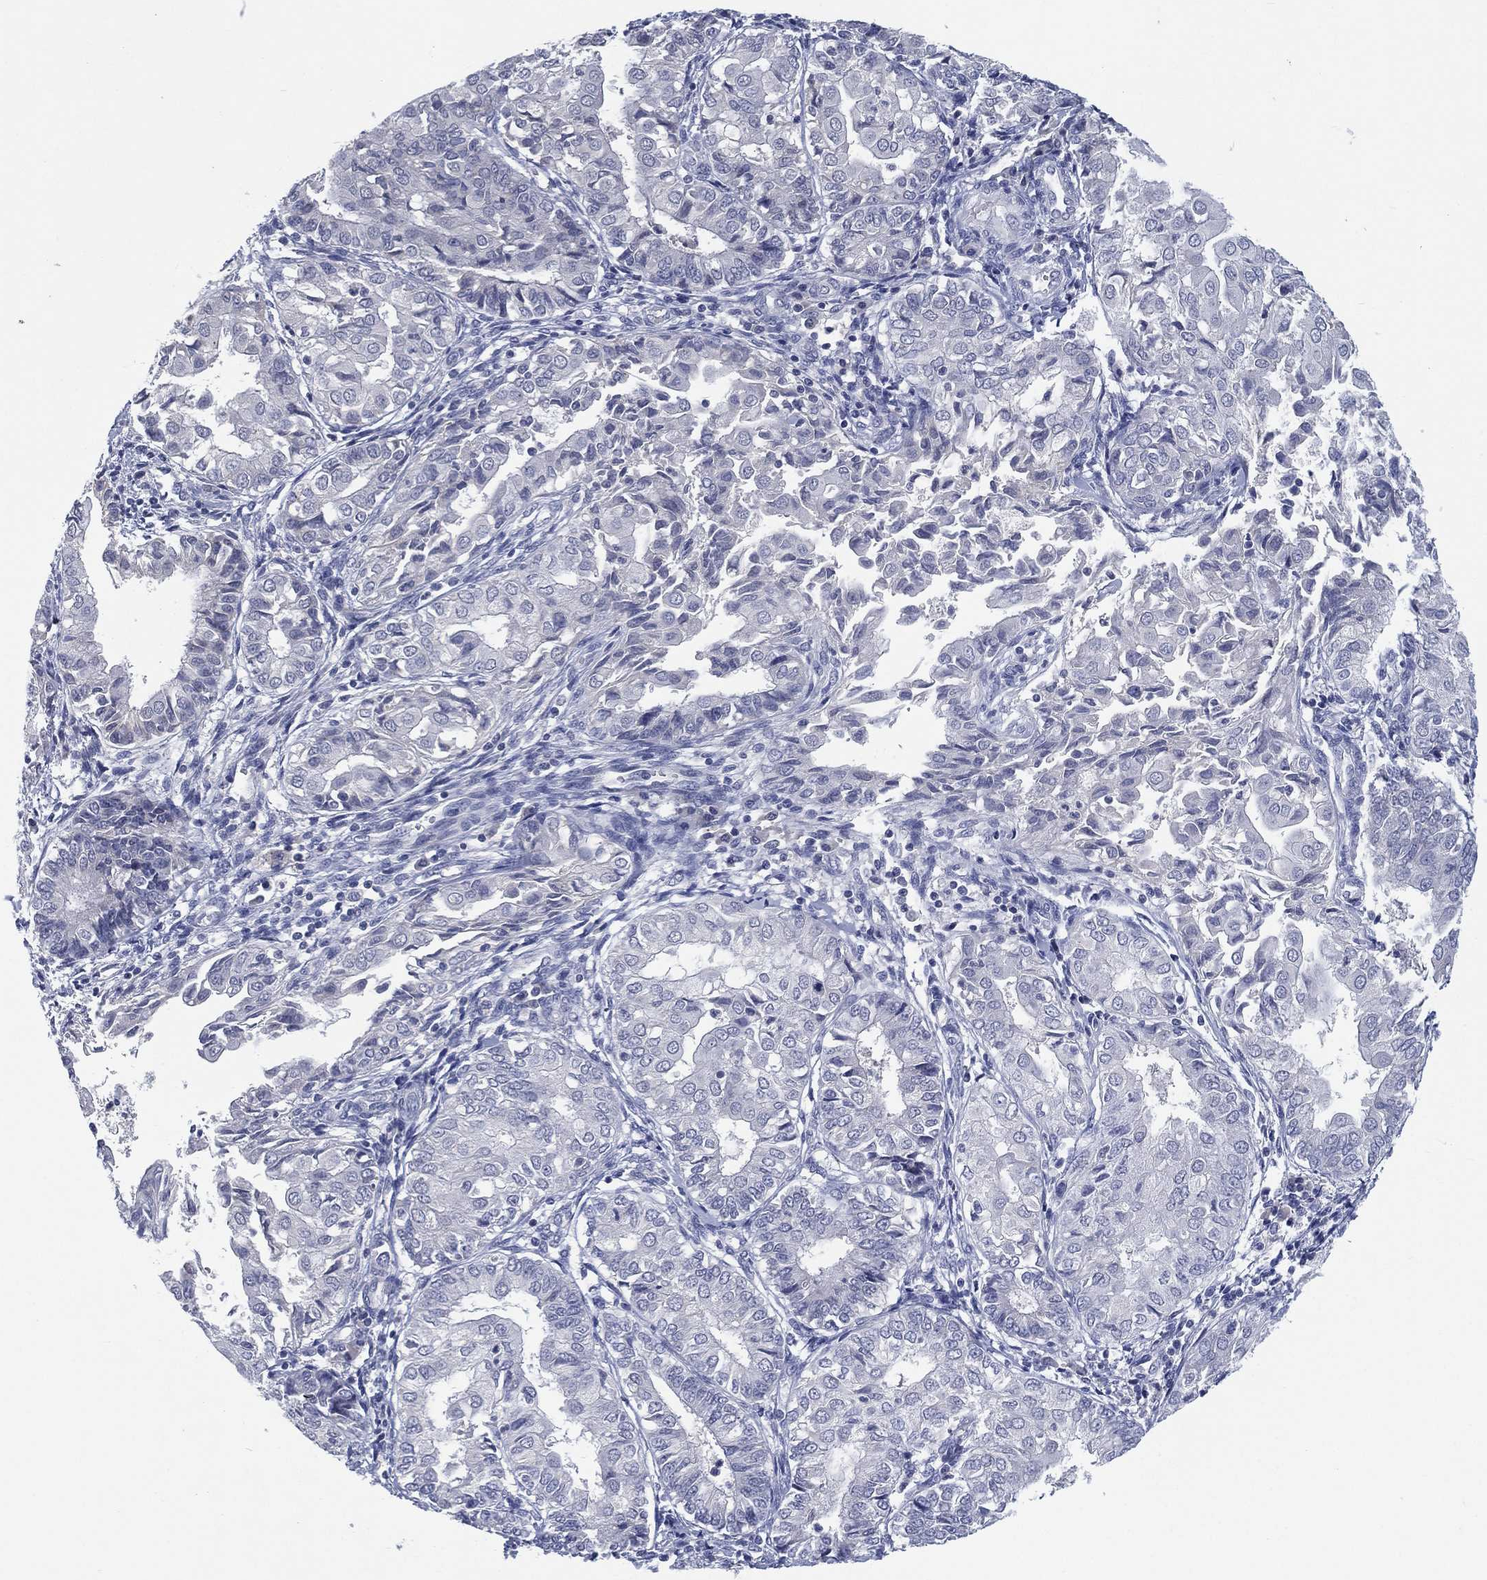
{"staining": {"intensity": "negative", "quantity": "none", "location": "none"}, "tissue": "endometrial cancer", "cell_type": "Tumor cells", "image_type": "cancer", "snomed": [{"axis": "morphology", "description": "Adenocarcinoma, NOS"}, {"axis": "topography", "description": "Endometrium"}], "caption": "The histopathology image reveals no significant staining in tumor cells of endometrial cancer.", "gene": "KRT35", "patient": {"sex": "female", "age": 68}}